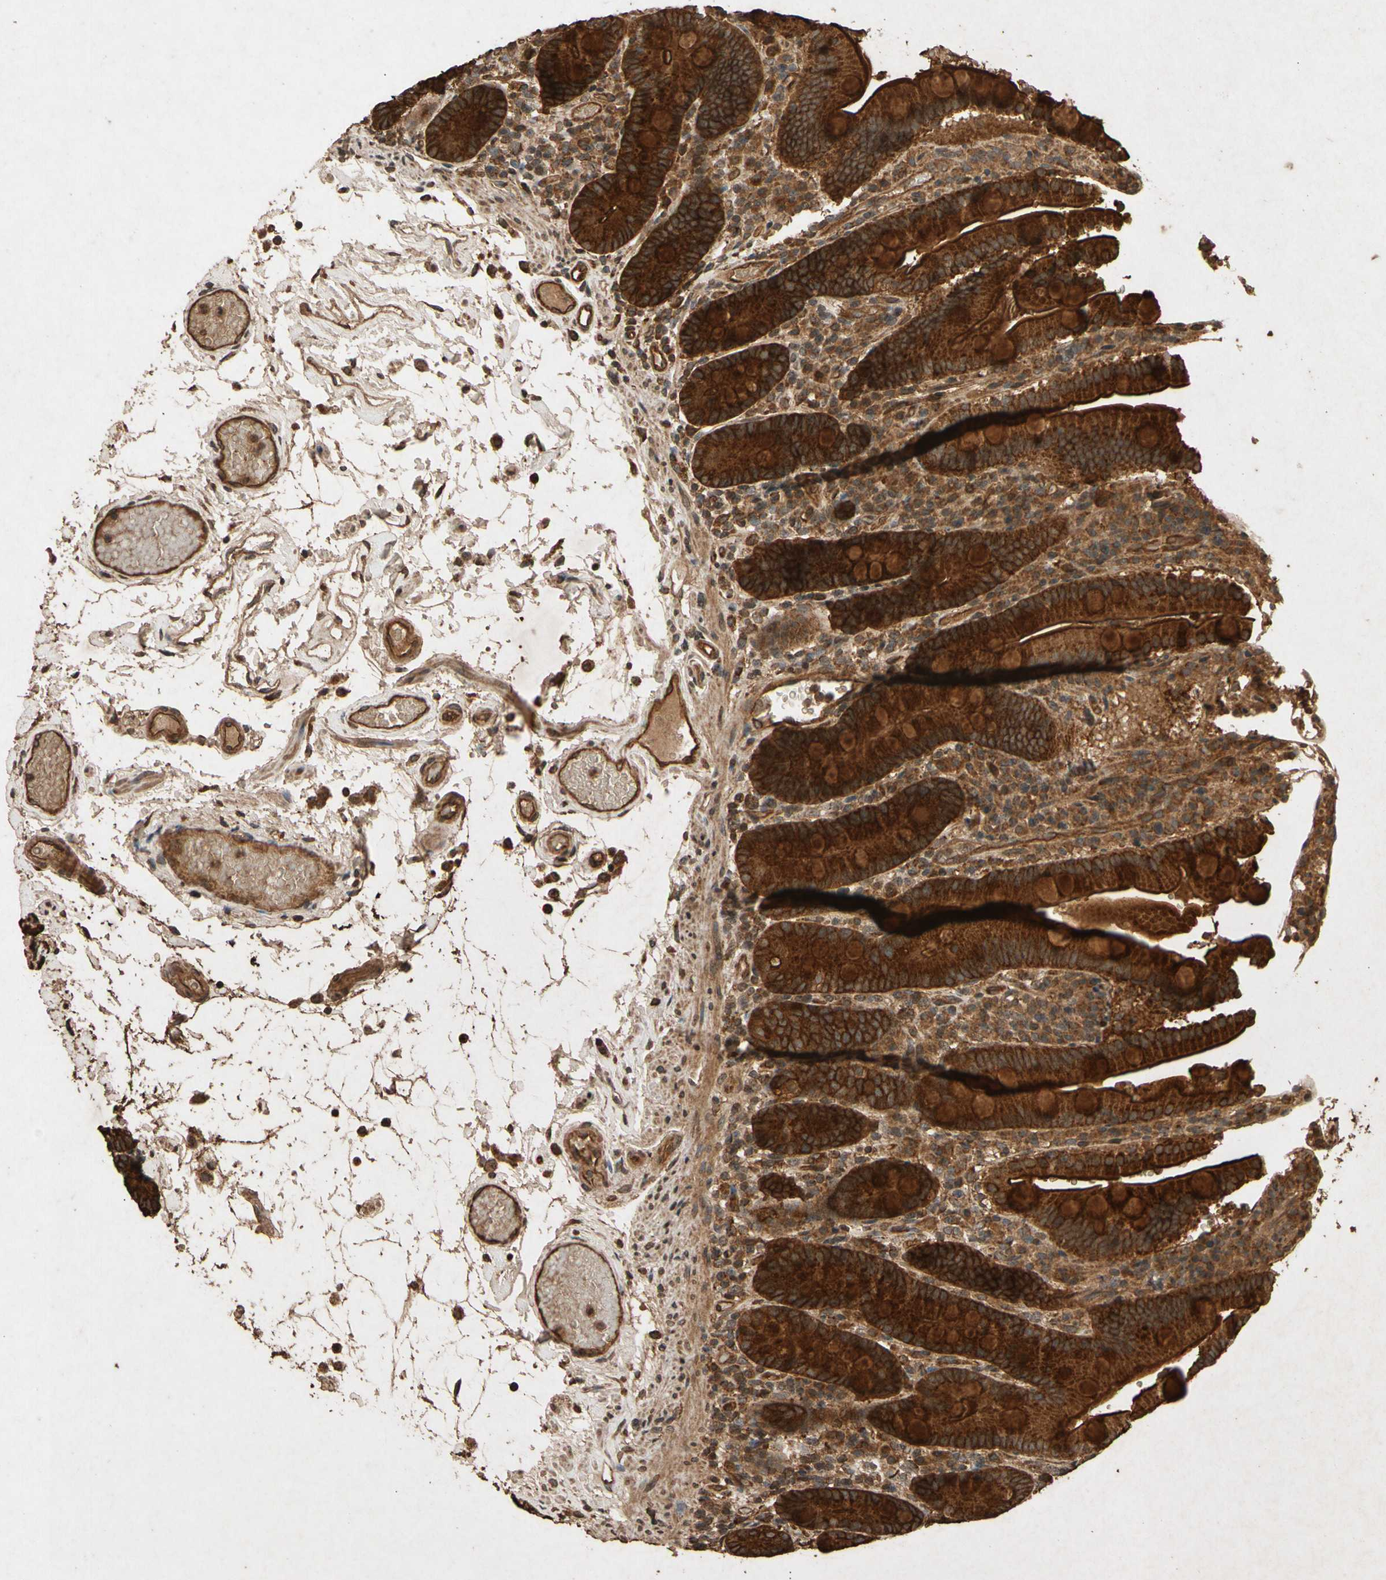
{"staining": {"intensity": "strong", "quantity": ">75%", "location": "cytoplasmic/membranous"}, "tissue": "duodenum", "cell_type": "Glandular cells", "image_type": "normal", "snomed": [{"axis": "morphology", "description": "Normal tissue, NOS"}, {"axis": "topography", "description": "Small intestine, NOS"}], "caption": "Immunohistochemical staining of normal human duodenum displays high levels of strong cytoplasmic/membranous staining in about >75% of glandular cells. Nuclei are stained in blue.", "gene": "TXN2", "patient": {"sex": "female", "age": 71}}